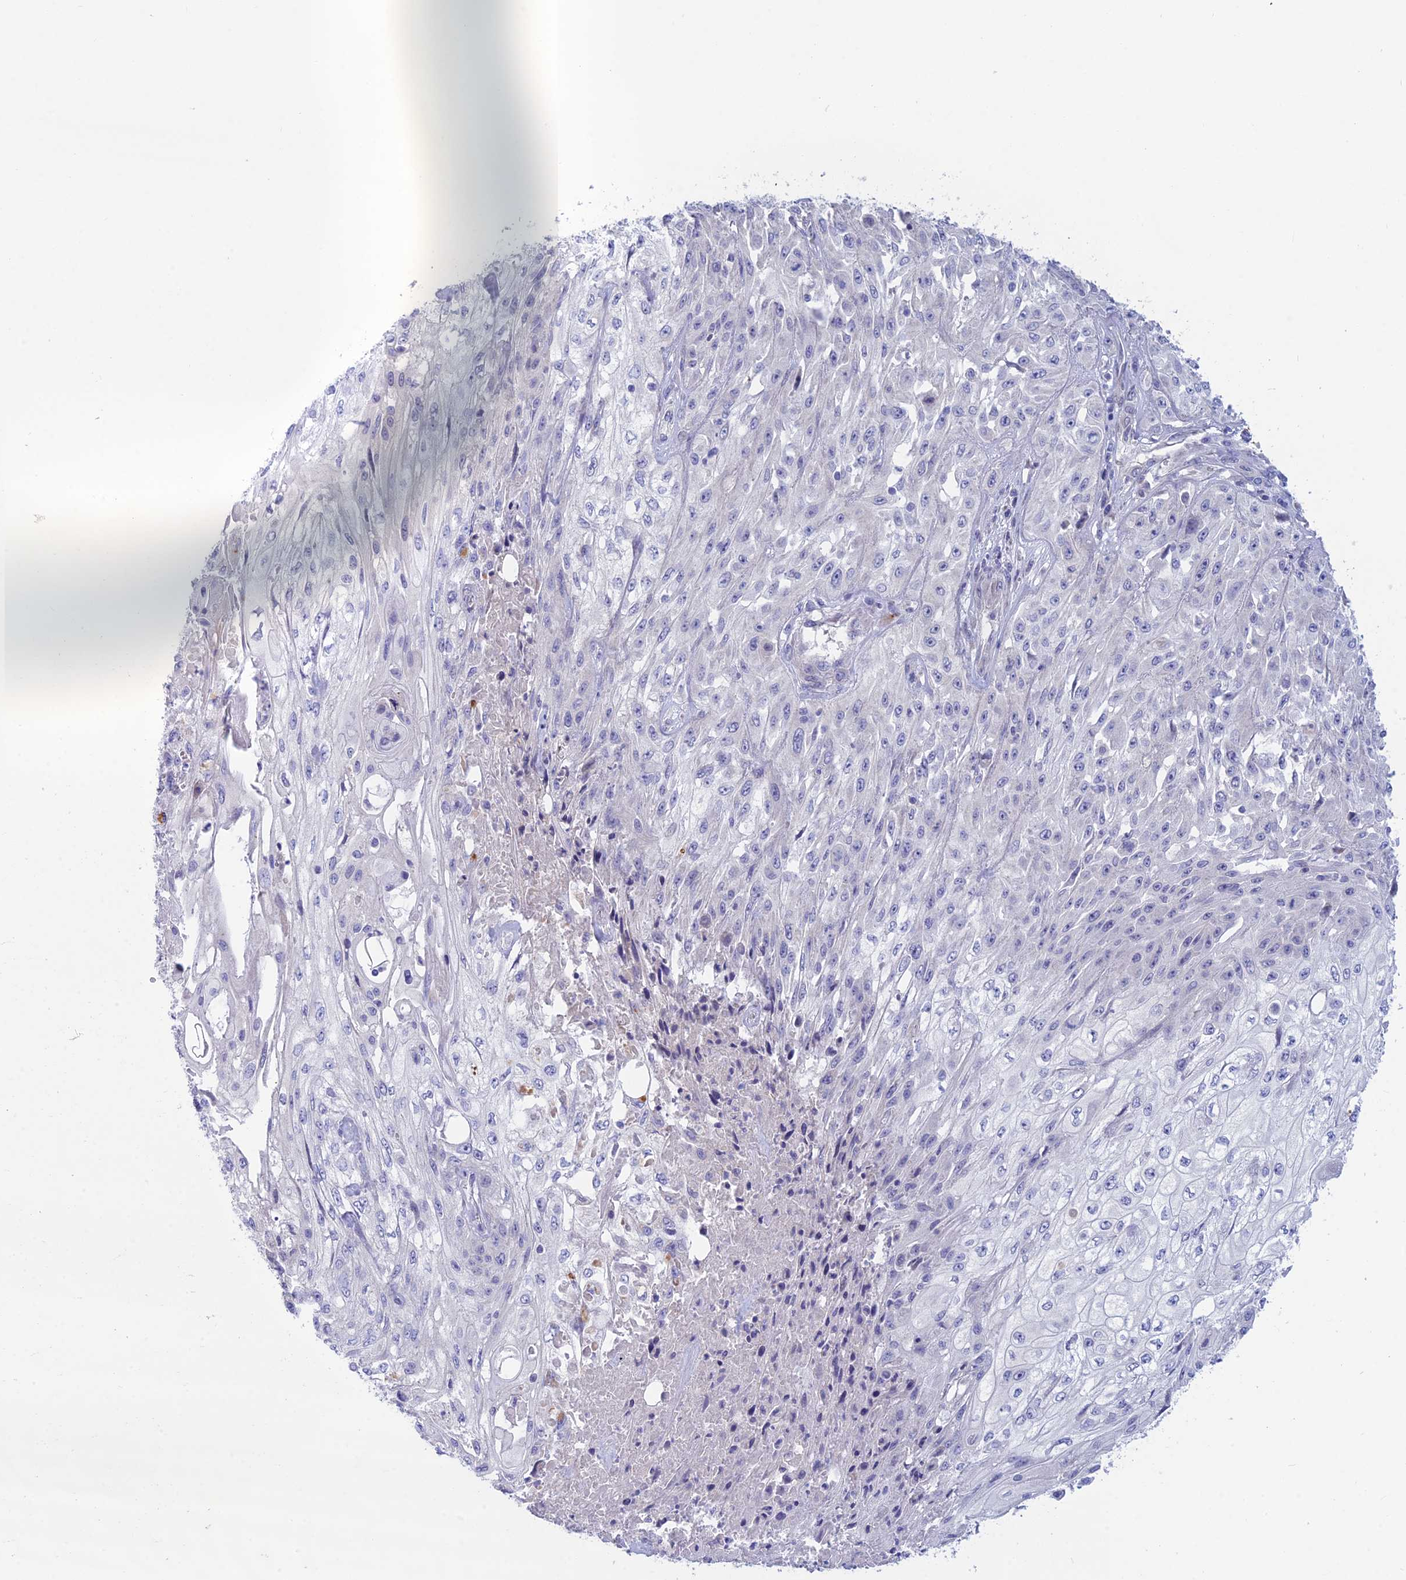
{"staining": {"intensity": "negative", "quantity": "none", "location": "none"}, "tissue": "skin cancer", "cell_type": "Tumor cells", "image_type": "cancer", "snomed": [{"axis": "morphology", "description": "Squamous cell carcinoma, NOS"}, {"axis": "morphology", "description": "Squamous cell carcinoma, metastatic, NOS"}, {"axis": "topography", "description": "Skin"}, {"axis": "topography", "description": "Lymph node"}], "caption": "Photomicrograph shows no significant protein positivity in tumor cells of skin metastatic squamous cell carcinoma.", "gene": "XPO7", "patient": {"sex": "male", "age": 75}}